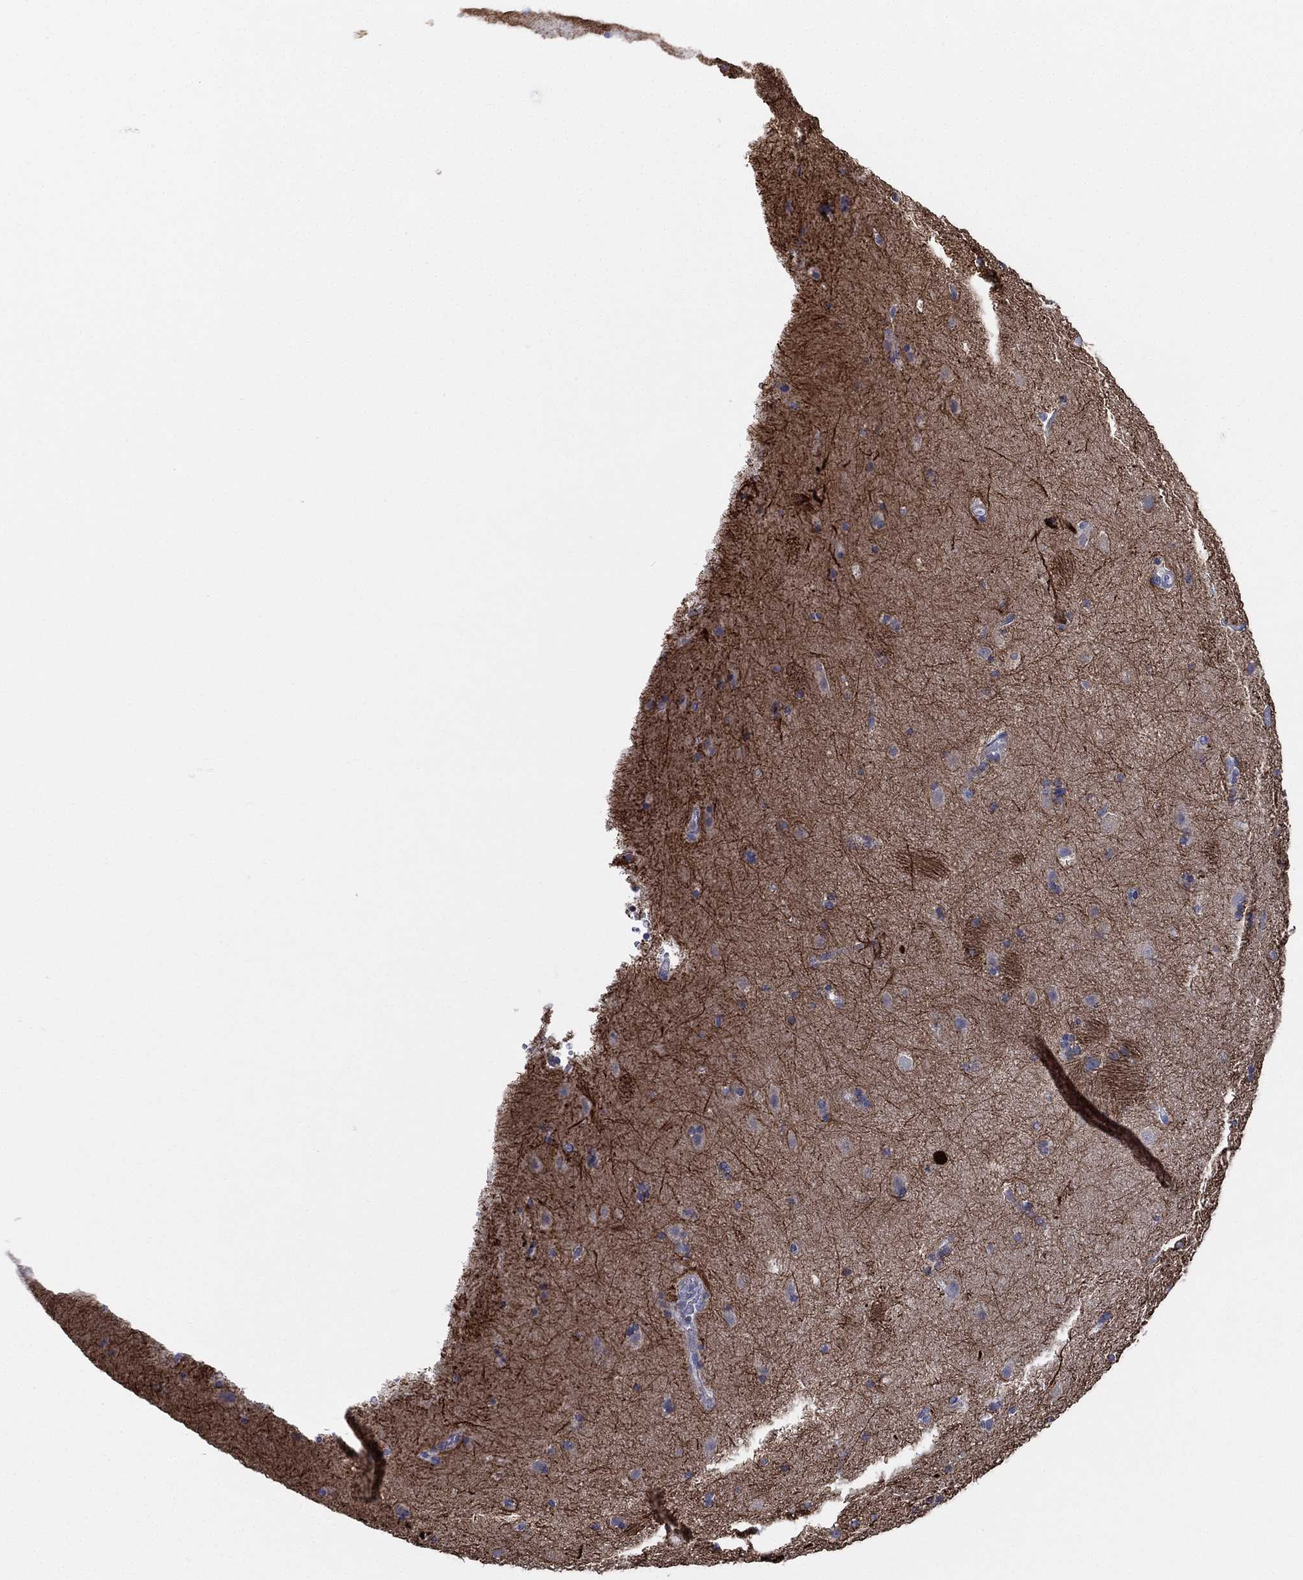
{"staining": {"intensity": "negative", "quantity": "none", "location": "none"}, "tissue": "caudate", "cell_type": "Glial cells", "image_type": "normal", "snomed": [{"axis": "morphology", "description": "Normal tissue, NOS"}, {"axis": "topography", "description": "Lateral ventricle wall"}], "caption": "A micrograph of caudate stained for a protein reveals no brown staining in glial cells. Nuclei are stained in blue.", "gene": "INA", "patient": {"sex": "male", "age": 51}}